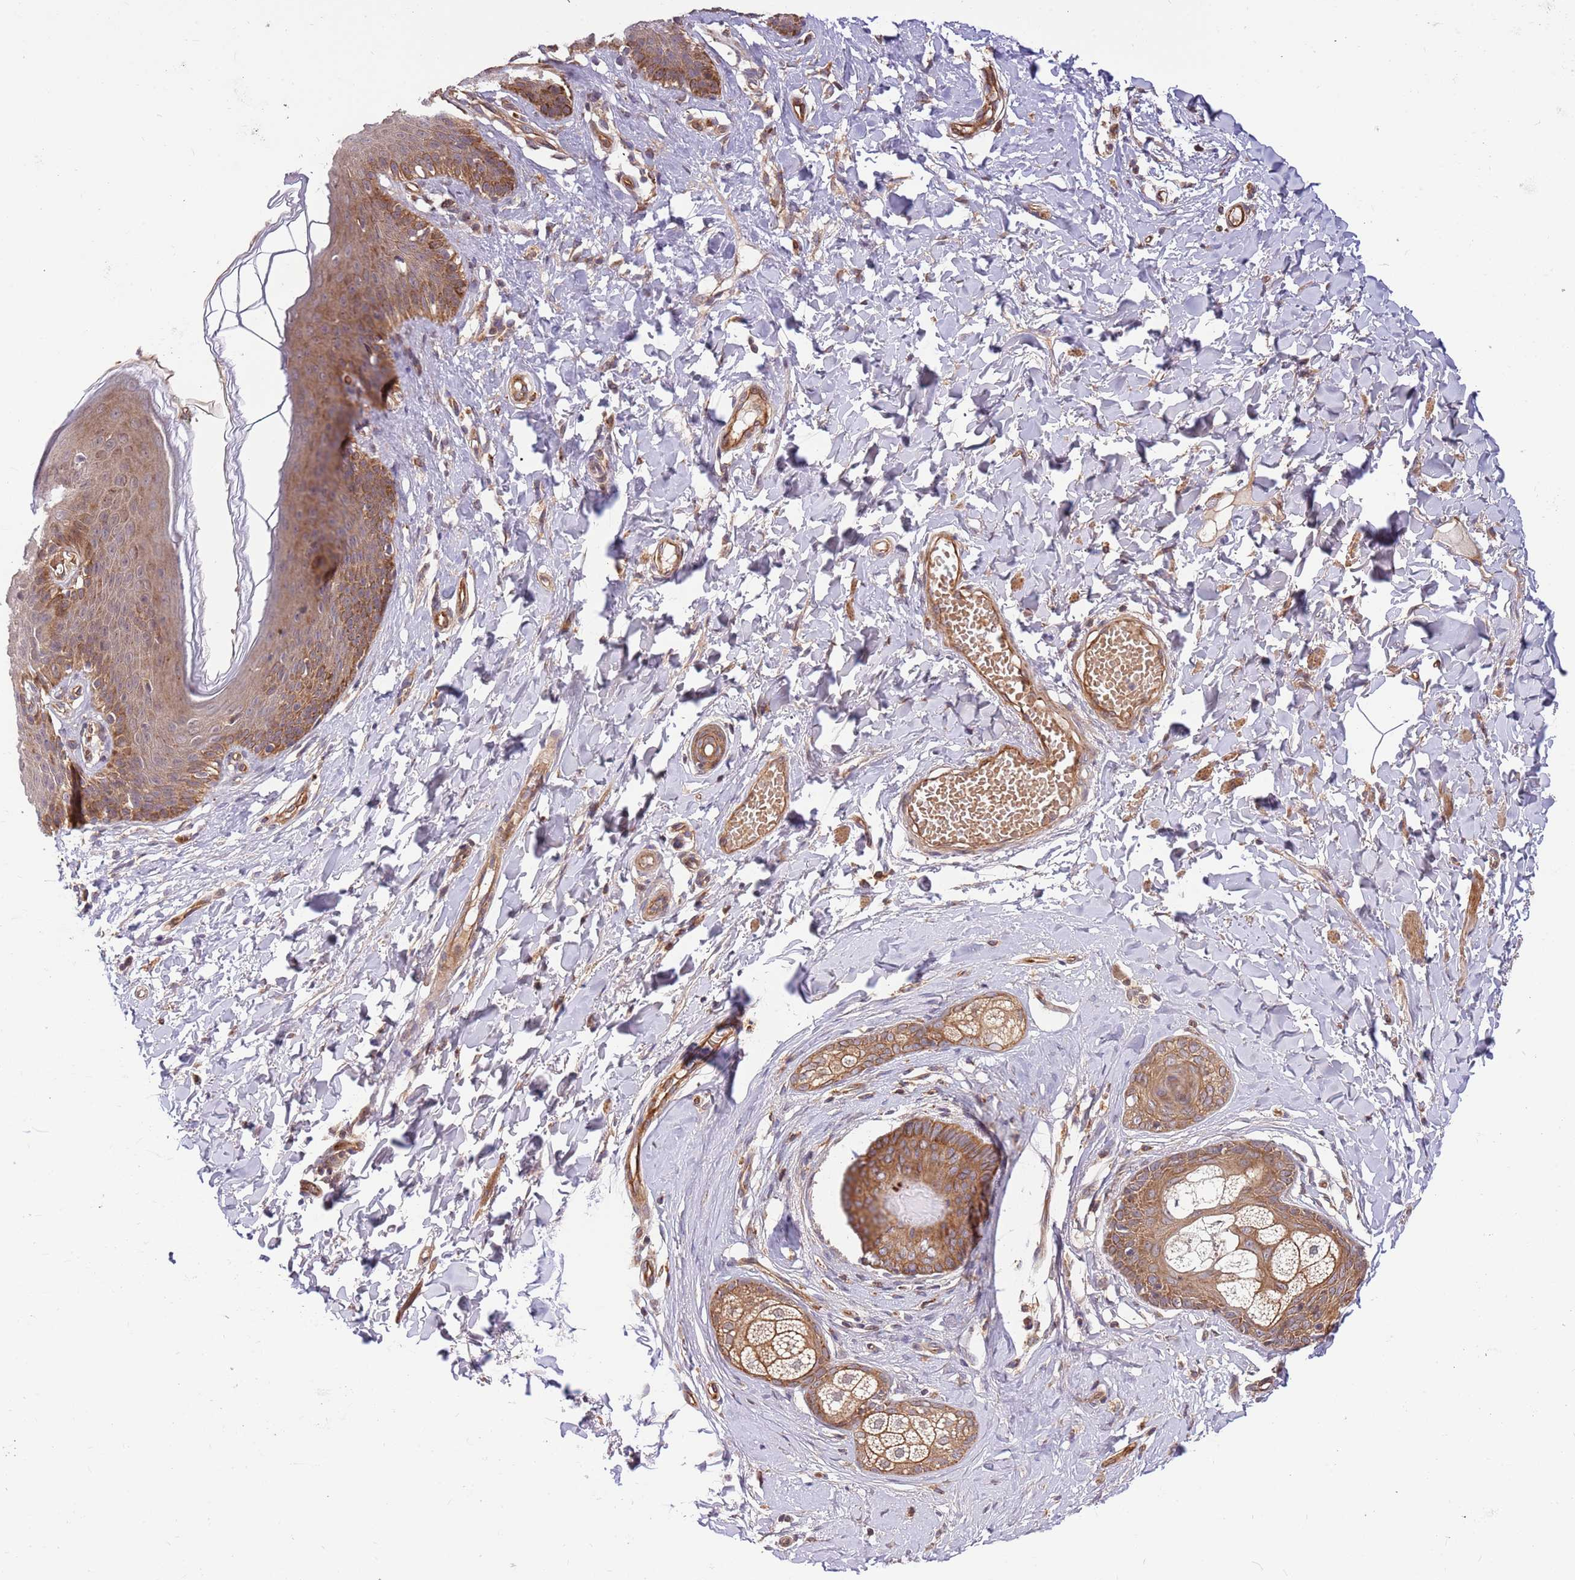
{"staining": {"intensity": "moderate", "quantity": "25%-75%", "location": "cytoplasmic/membranous"}, "tissue": "skin", "cell_type": "Epidermal cells", "image_type": "normal", "snomed": [{"axis": "morphology", "description": "Normal tissue, NOS"}, {"axis": "topography", "description": "Vulva"}], "caption": "Immunohistochemical staining of unremarkable skin exhibits medium levels of moderate cytoplasmic/membranous staining in approximately 25%-75% of epidermal cells.", "gene": "HAUS3", "patient": {"sex": "female", "age": 66}}